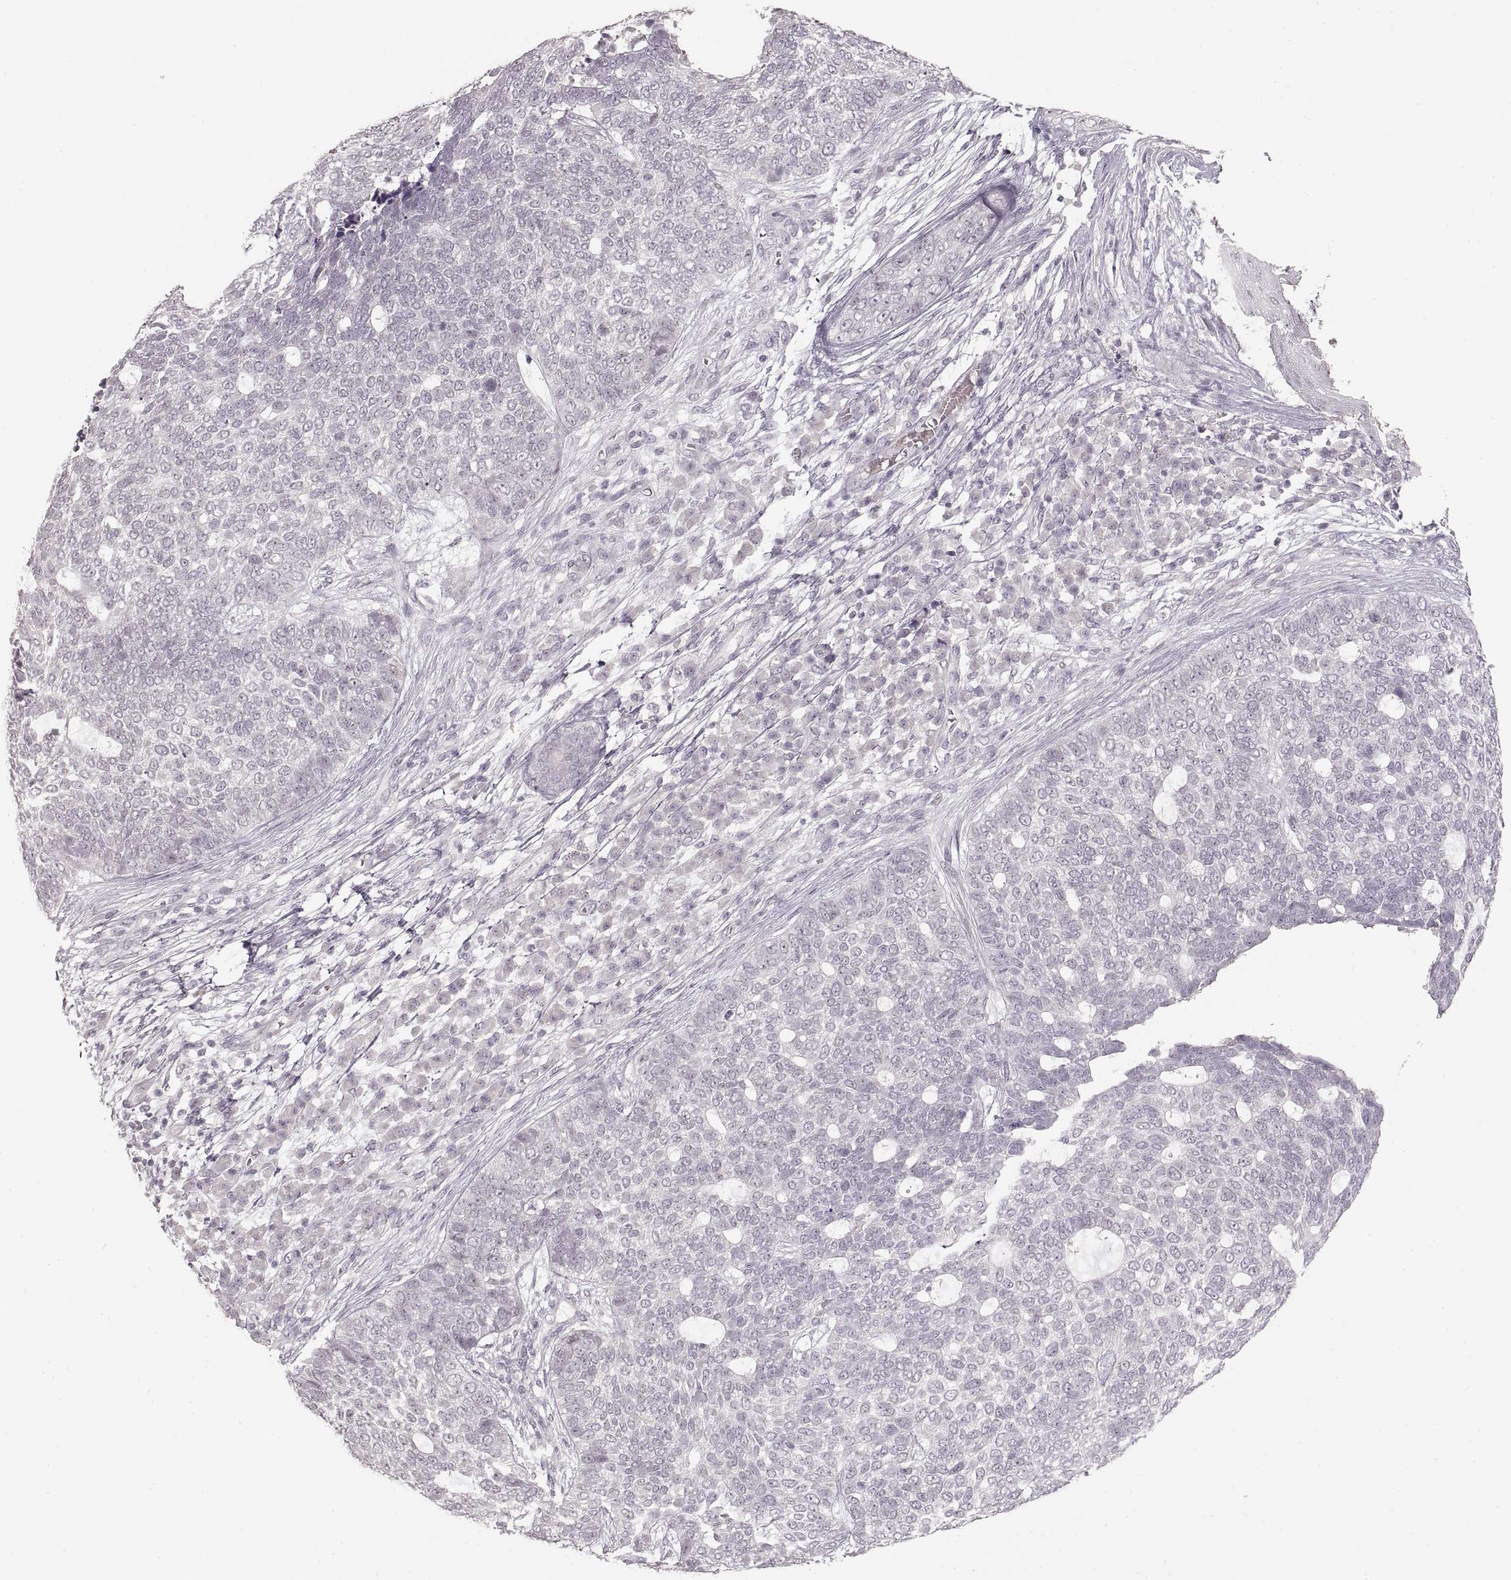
{"staining": {"intensity": "negative", "quantity": "none", "location": "none"}, "tissue": "skin cancer", "cell_type": "Tumor cells", "image_type": "cancer", "snomed": [{"axis": "morphology", "description": "Basal cell carcinoma"}, {"axis": "topography", "description": "Skin"}], "caption": "The immunohistochemistry photomicrograph has no significant staining in tumor cells of basal cell carcinoma (skin) tissue. (IHC, brightfield microscopy, high magnification).", "gene": "PCSK2", "patient": {"sex": "female", "age": 69}}